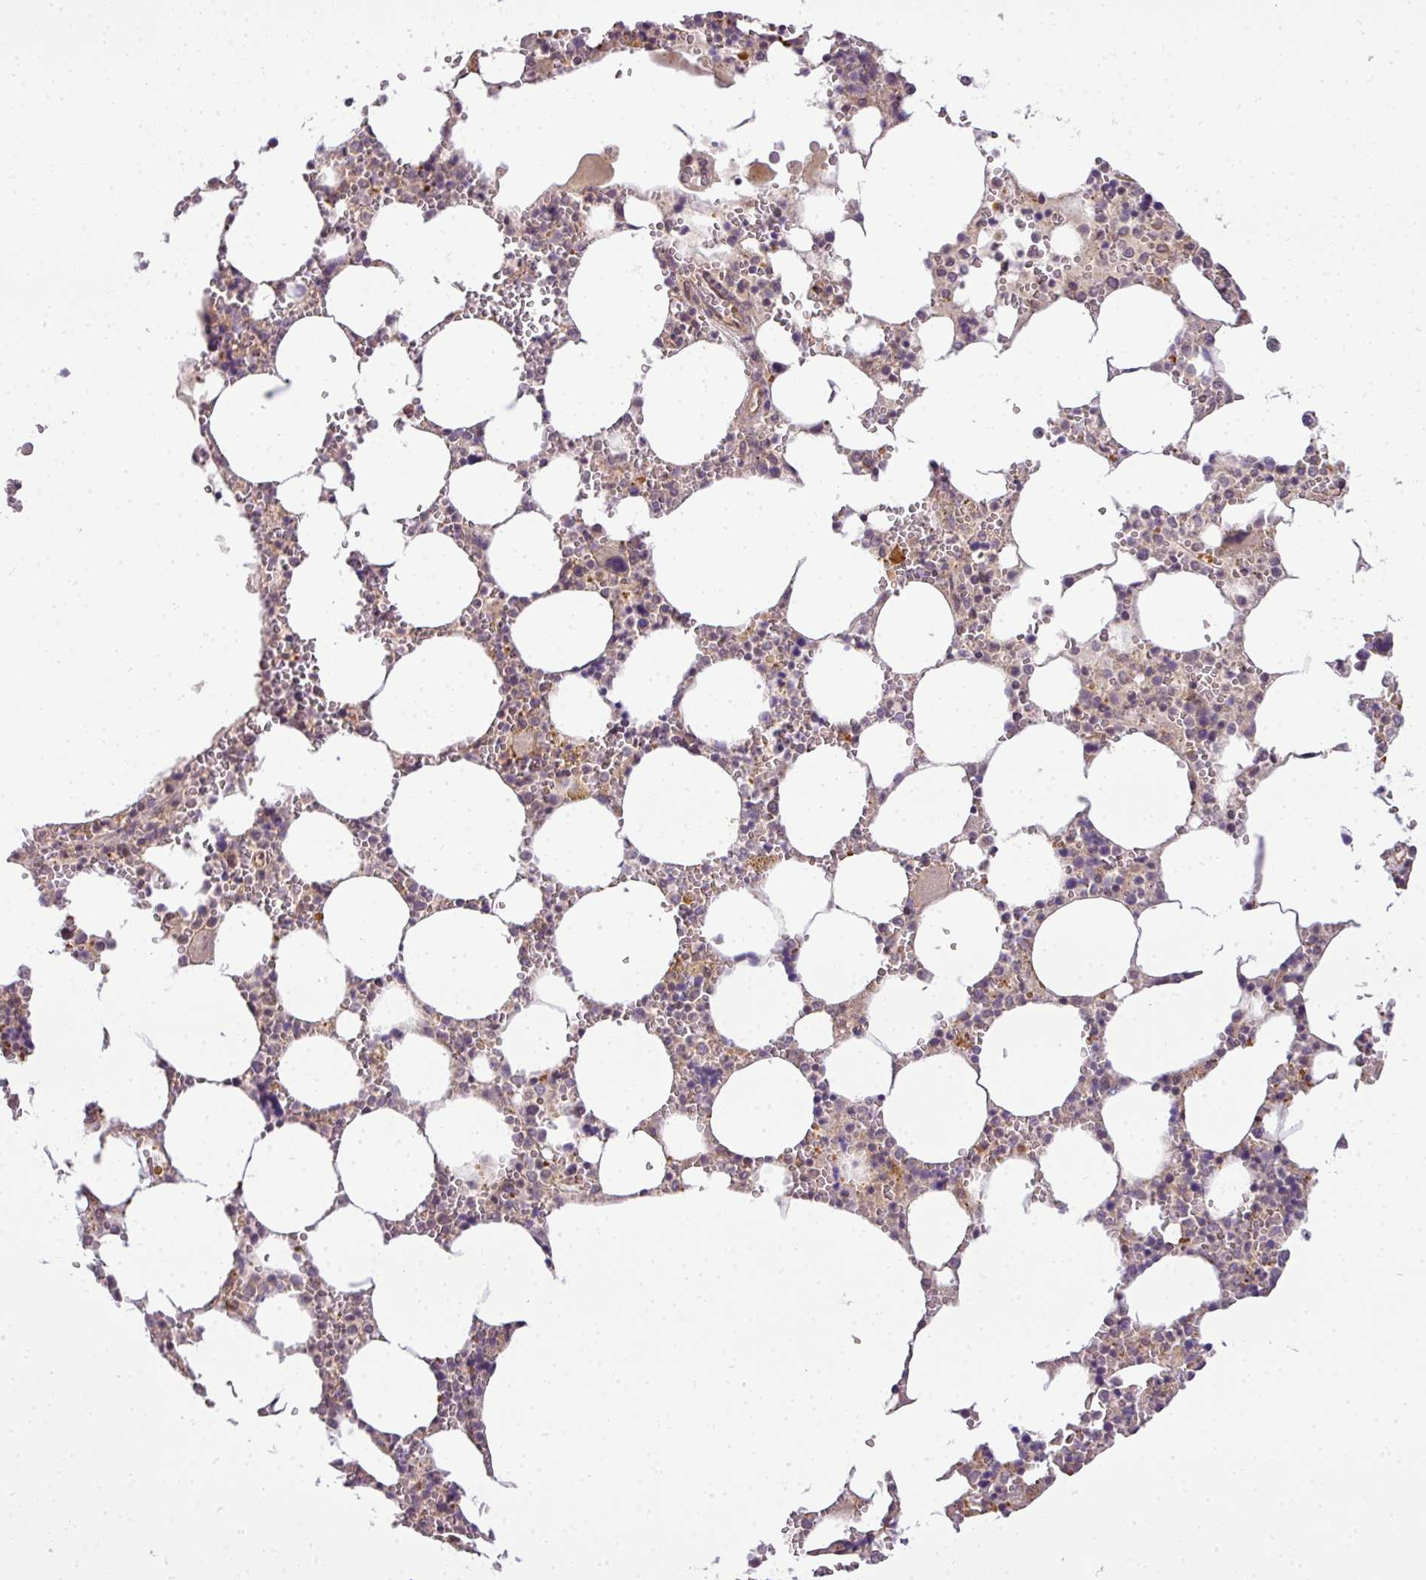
{"staining": {"intensity": "moderate", "quantity": "<25%", "location": "cytoplasmic/membranous"}, "tissue": "bone marrow", "cell_type": "Hematopoietic cells", "image_type": "normal", "snomed": [{"axis": "morphology", "description": "Normal tissue, NOS"}, {"axis": "topography", "description": "Bone marrow"}], "caption": "A brown stain highlights moderate cytoplasmic/membranous positivity of a protein in hematopoietic cells of benign bone marrow. The staining is performed using DAB brown chromogen to label protein expression. The nuclei are counter-stained blue using hematoxylin.", "gene": "C1orf226", "patient": {"sex": "male", "age": 64}}